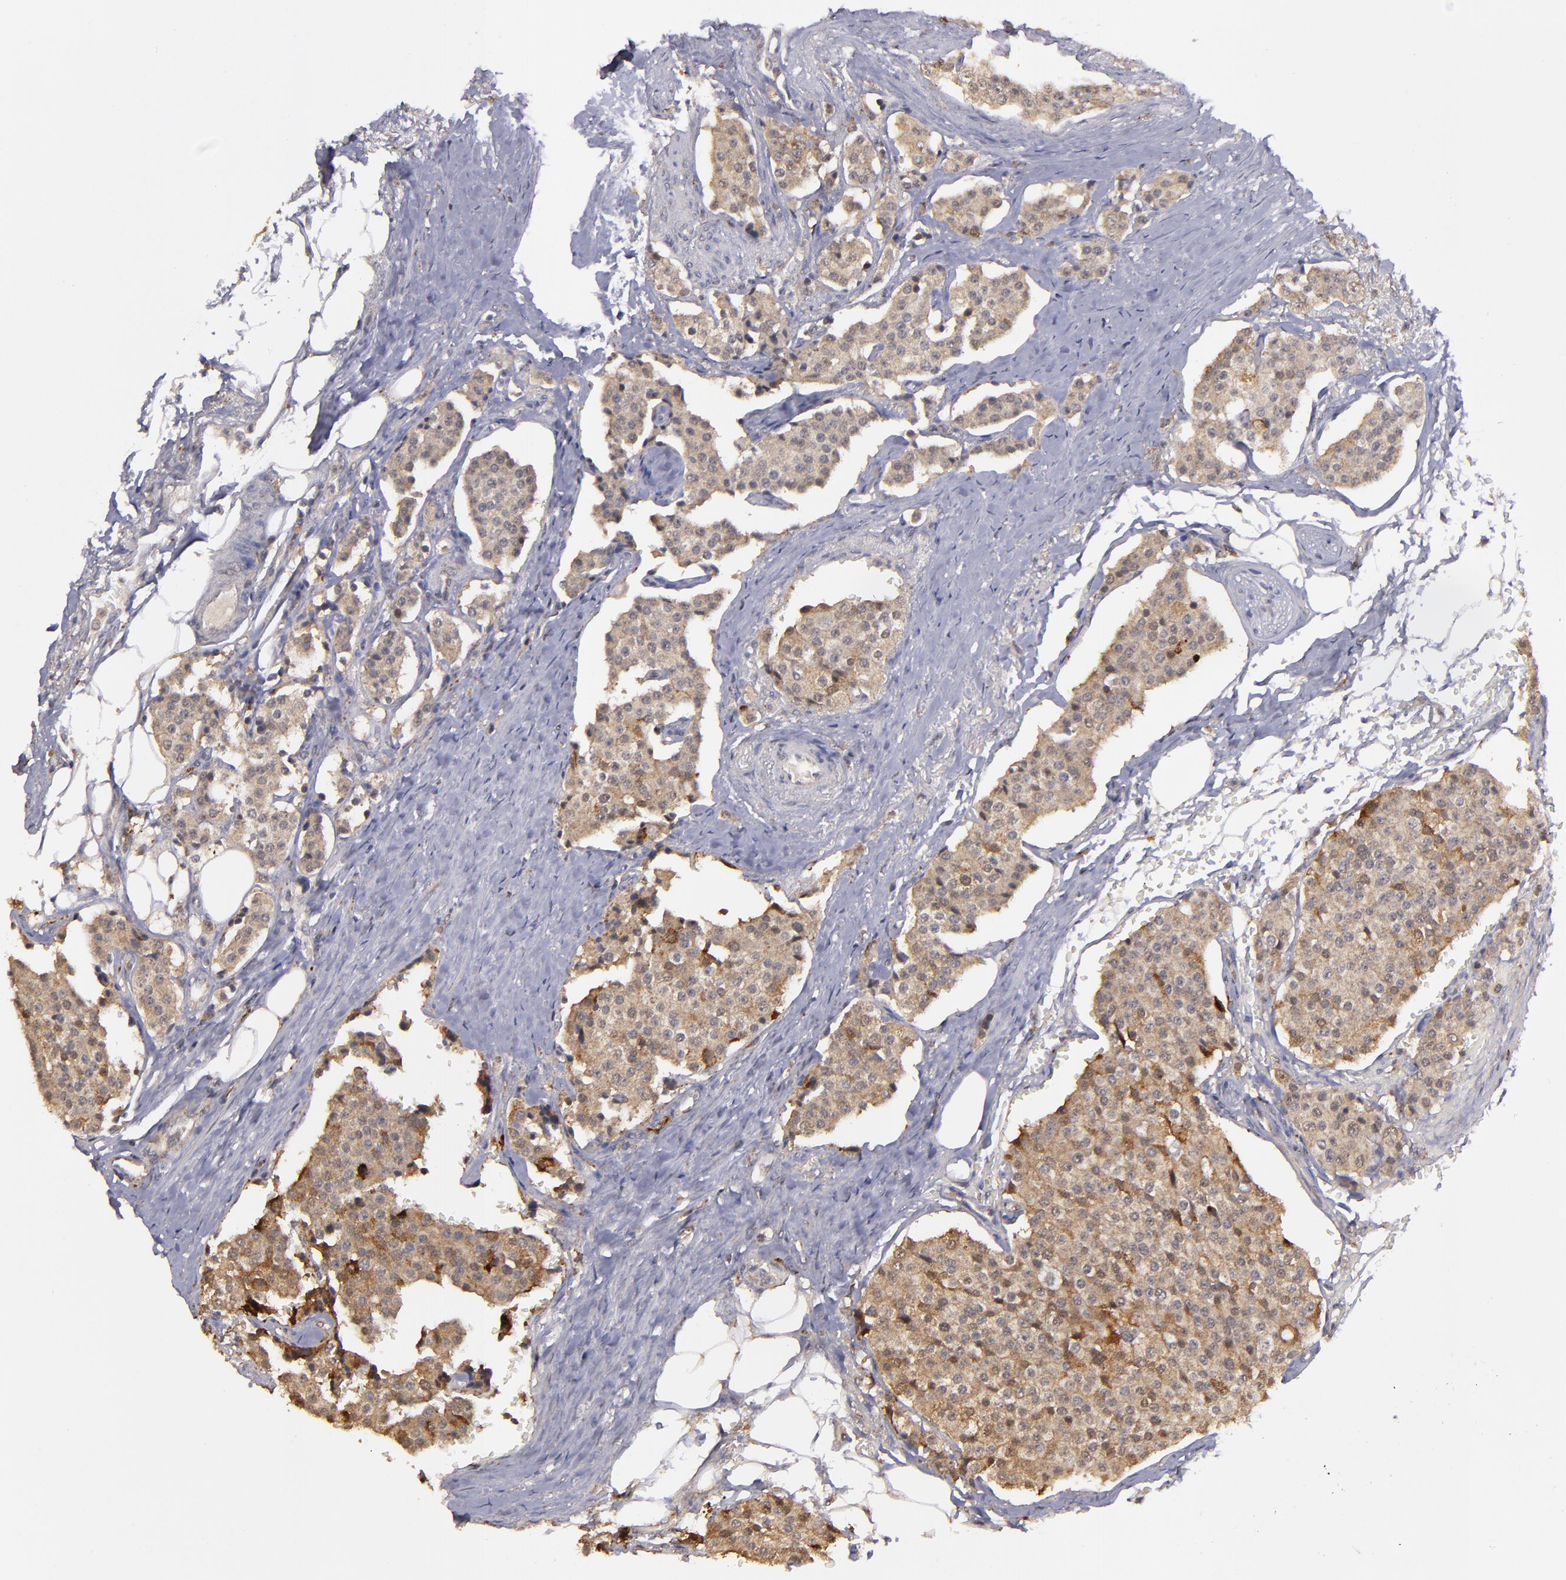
{"staining": {"intensity": "moderate", "quantity": ">75%", "location": "cytoplasmic/membranous"}, "tissue": "carcinoid", "cell_type": "Tumor cells", "image_type": "cancer", "snomed": [{"axis": "morphology", "description": "Carcinoid, malignant, NOS"}, {"axis": "topography", "description": "Colon"}], "caption": "About >75% of tumor cells in human carcinoid demonstrate moderate cytoplasmic/membranous protein expression as visualized by brown immunohistochemical staining.", "gene": "SIPA1L1", "patient": {"sex": "female", "age": 61}}